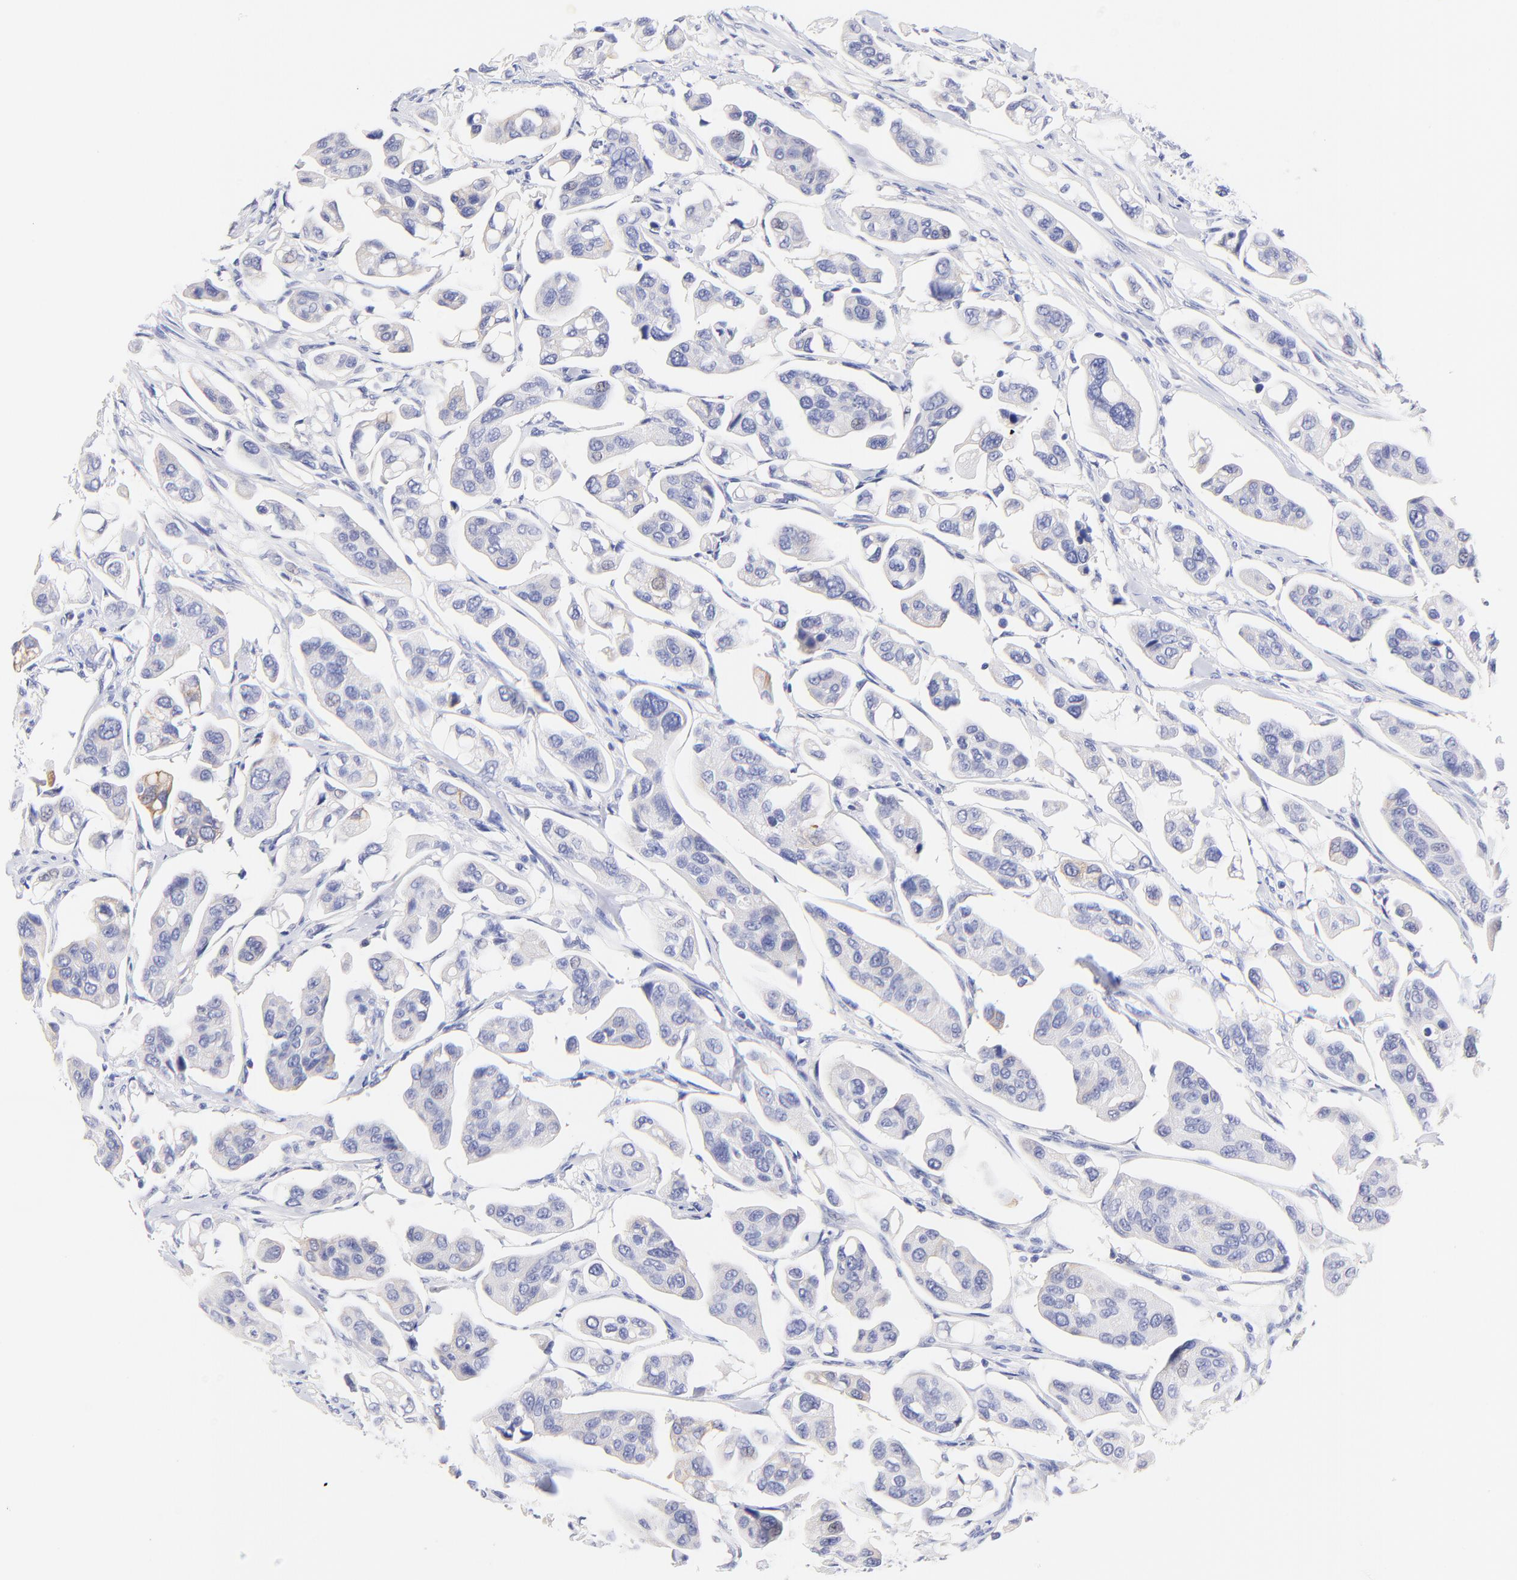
{"staining": {"intensity": "negative", "quantity": "none", "location": "none"}, "tissue": "urothelial cancer", "cell_type": "Tumor cells", "image_type": "cancer", "snomed": [{"axis": "morphology", "description": "Adenocarcinoma, NOS"}, {"axis": "topography", "description": "Urinary bladder"}], "caption": "Image shows no significant protein expression in tumor cells of urothelial cancer.", "gene": "RAB3A", "patient": {"sex": "male", "age": 61}}